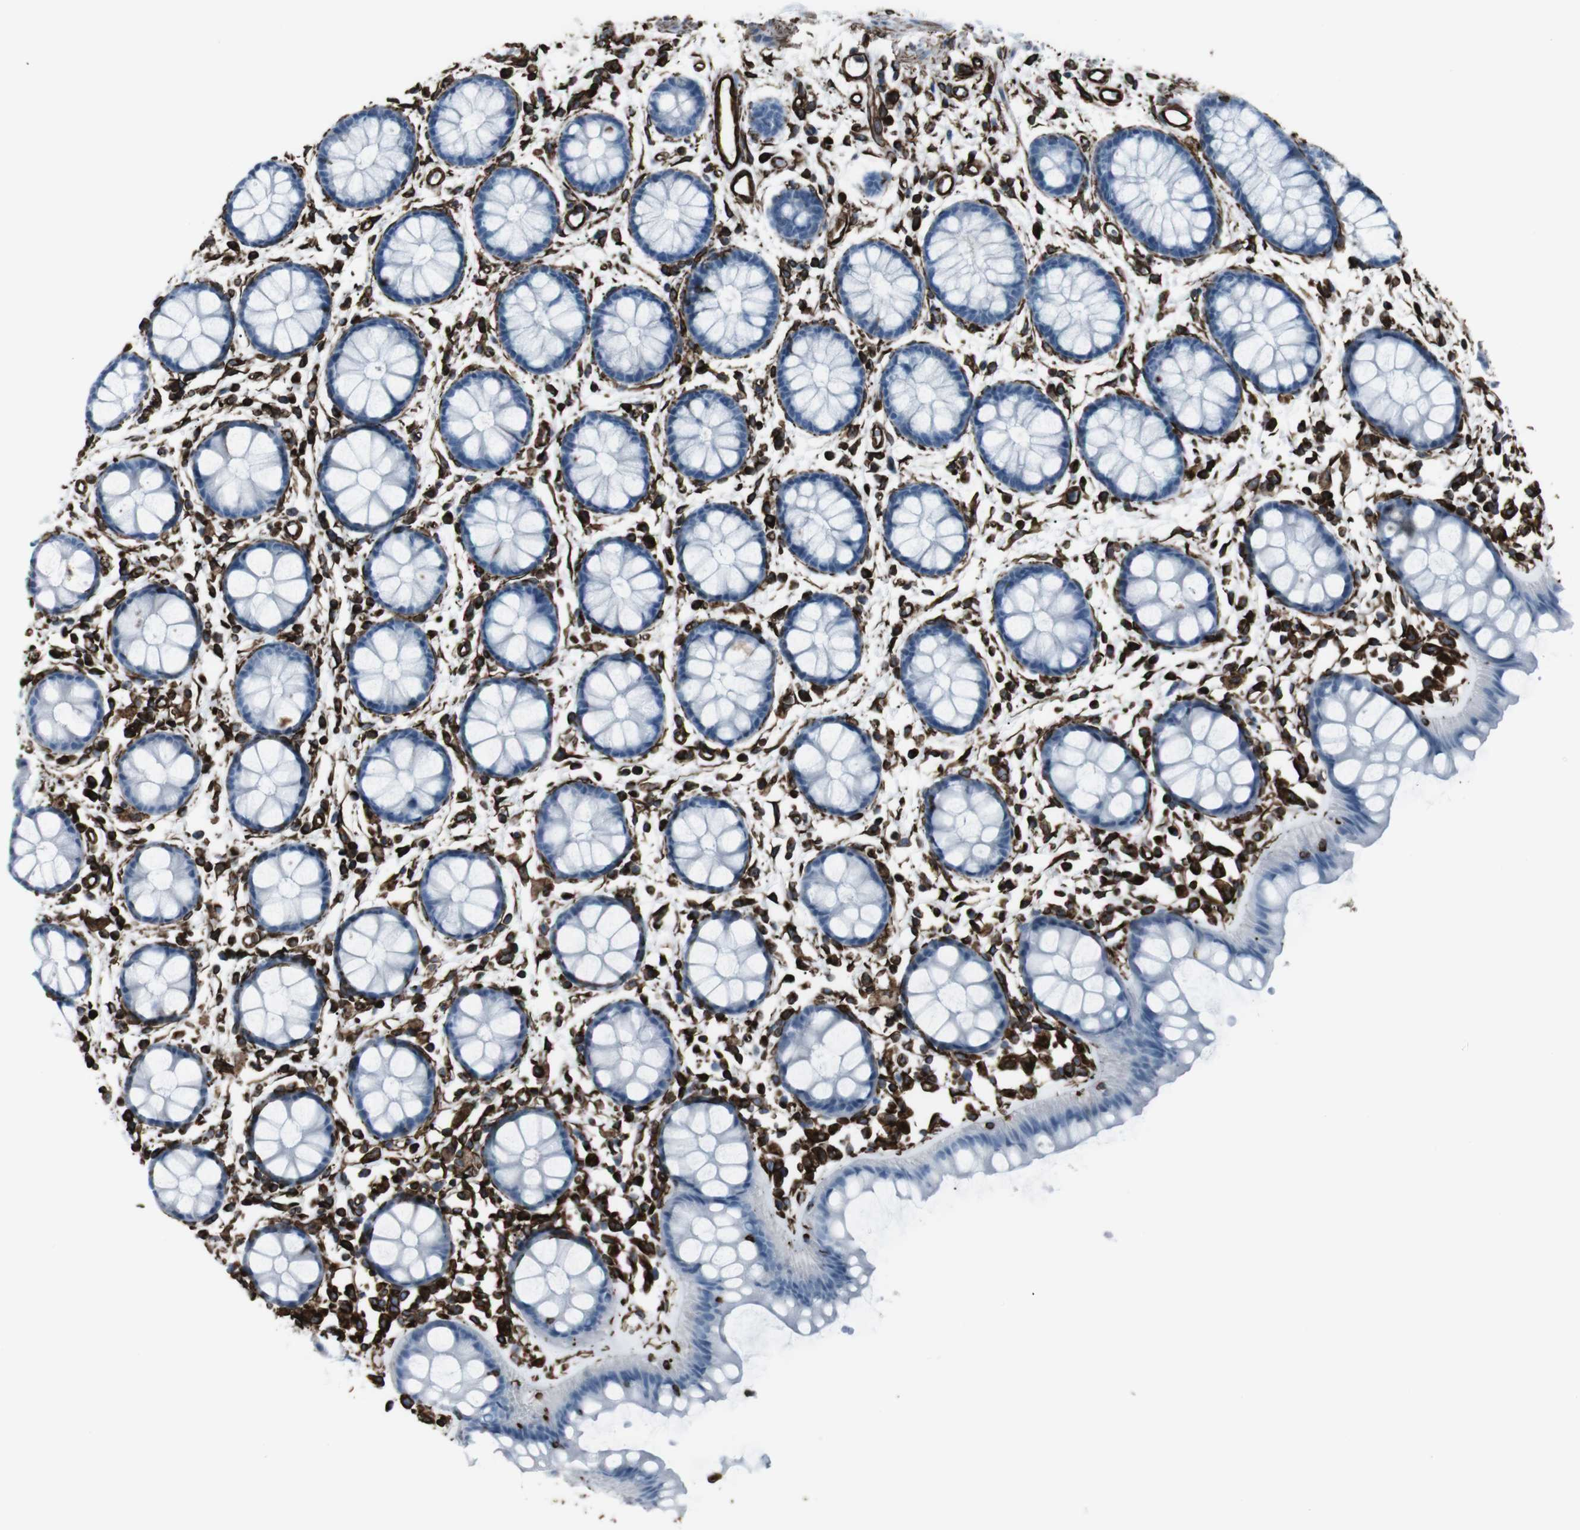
{"staining": {"intensity": "negative", "quantity": "none", "location": "none"}, "tissue": "rectum", "cell_type": "Glandular cells", "image_type": "normal", "snomed": [{"axis": "morphology", "description": "Normal tissue, NOS"}, {"axis": "topography", "description": "Rectum"}], "caption": "Immunohistochemistry histopathology image of benign rectum: human rectum stained with DAB (3,3'-diaminobenzidine) demonstrates no significant protein expression in glandular cells. (DAB (3,3'-diaminobenzidine) IHC visualized using brightfield microscopy, high magnification).", "gene": "ZDHHC6", "patient": {"sex": "female", "age": 66}}